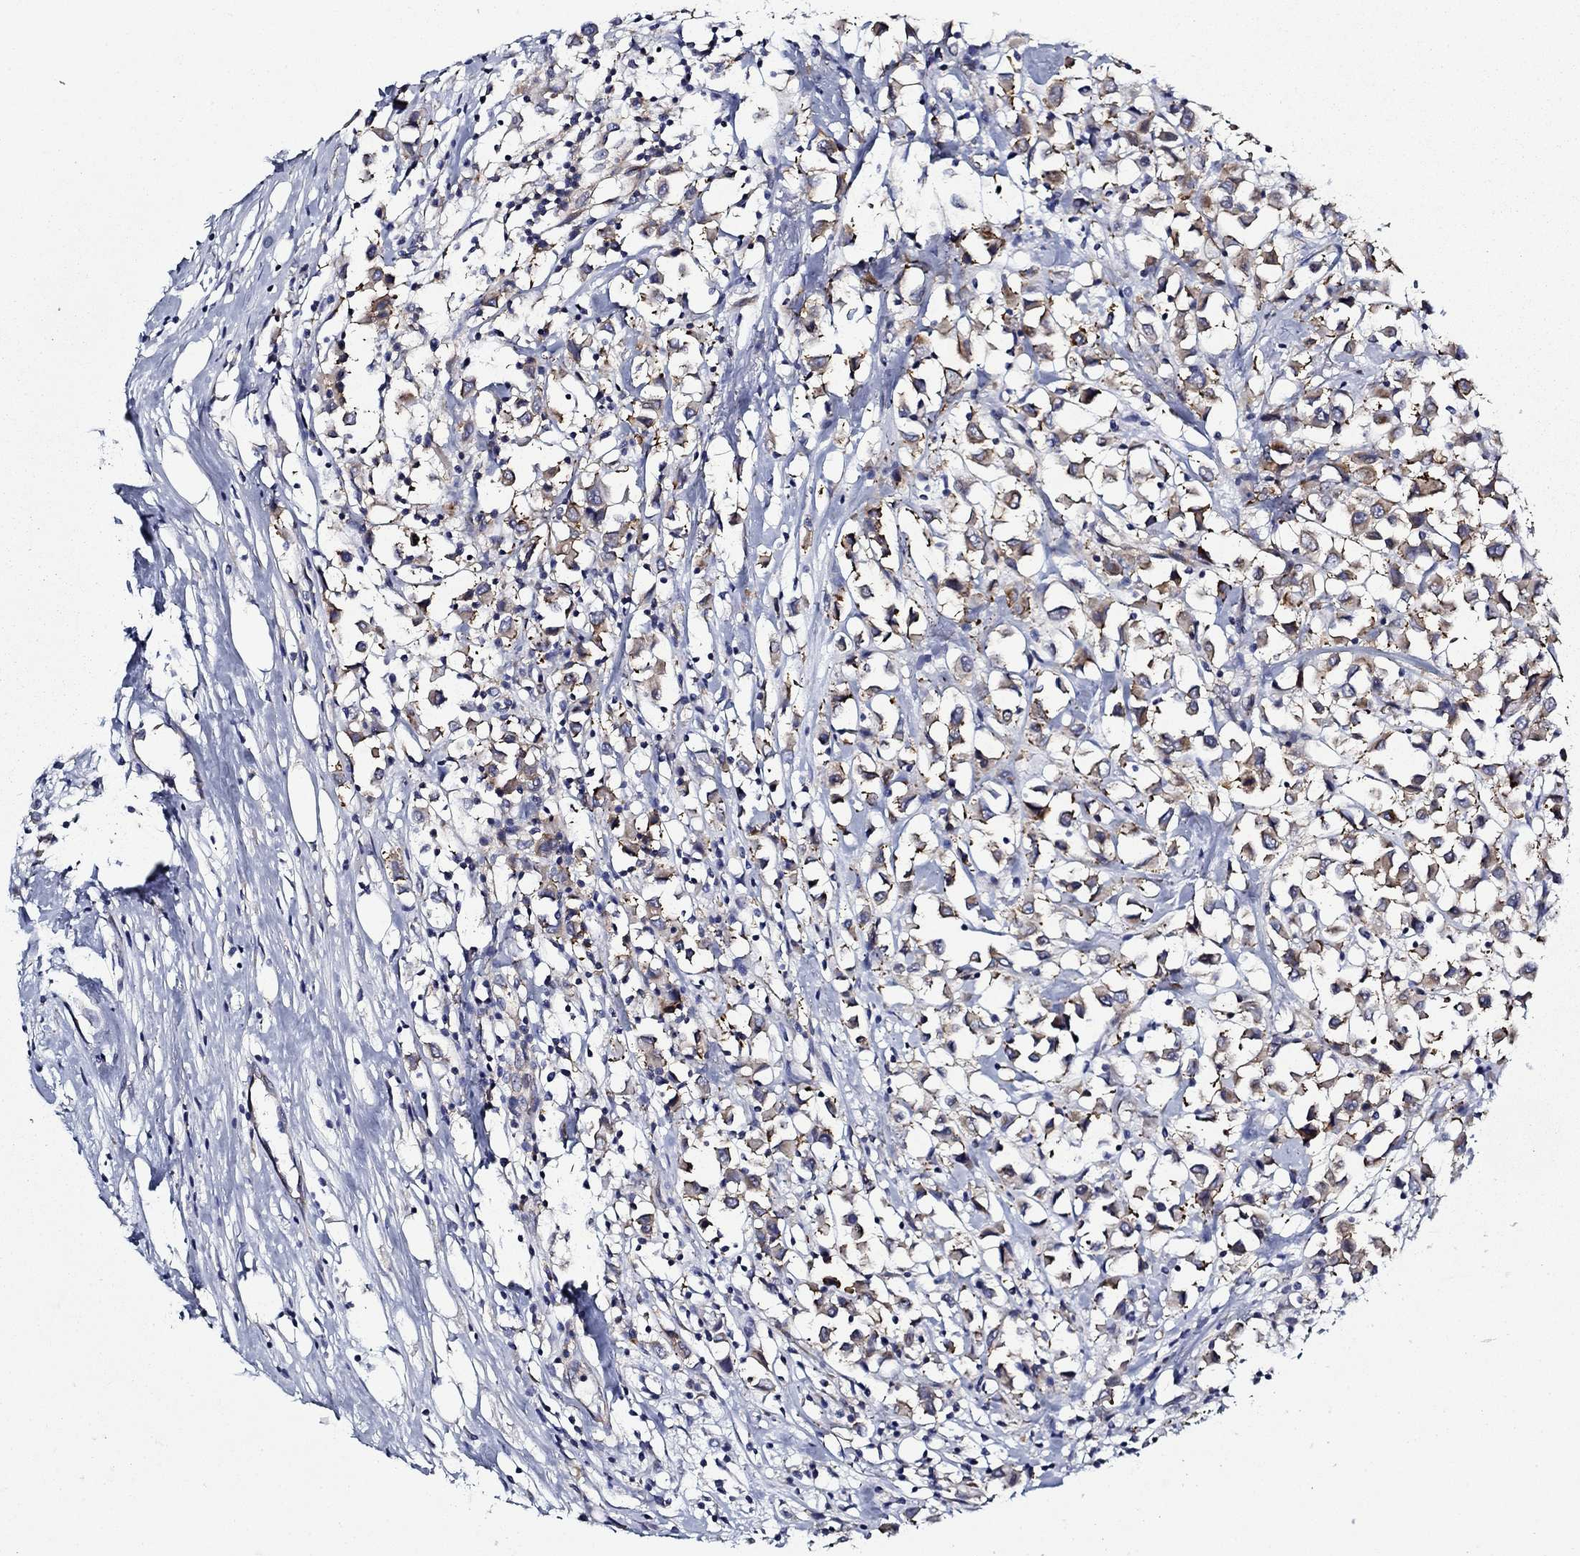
{"staining": {"intensity": "moderate", "quantity": "25%-75%", "location": "cytoplasmic/membranous"}, "tissue": "breast cancer", "cell_type": "Tumor cells", "image_type": "cancer", "snomed": [{"axis": "morphology", "description": "Duct carcinoma"}, {"axis": "topography", "description": "Breast"}], "caption": "There is medium levels of moderate cytoplasmic/membranous expression in tumor cells of intraductal carcinoma (breast), as demonstrated by immunohistochemical staining (brown color).", "gene": "FXR1", "patient": {"sex": "female", "age": 61}}